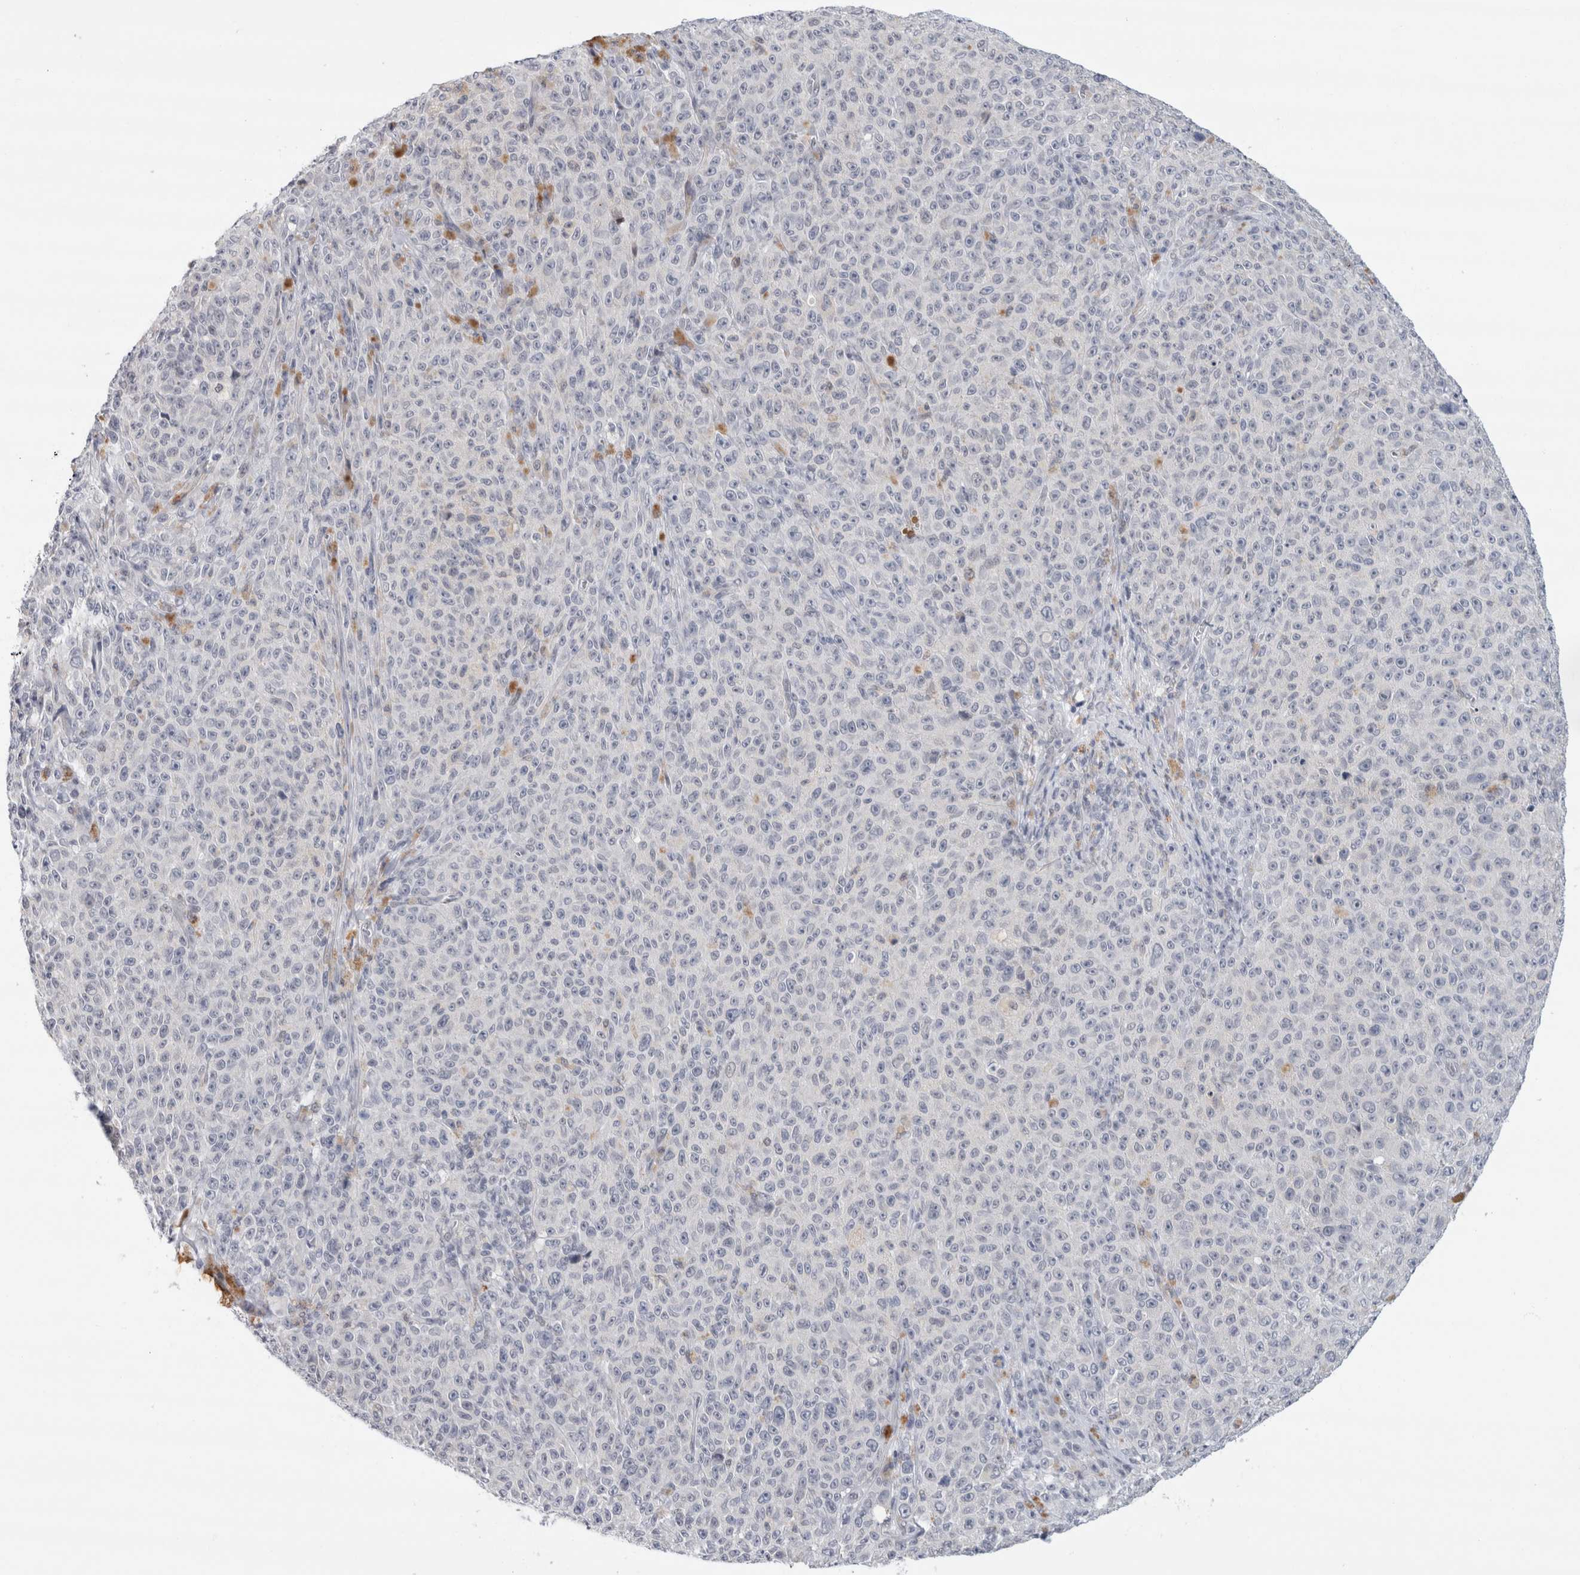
{"staining": {"intensity": "negative", "quantity": "none", "location": "none"}, "tissue": "melanoma", "cell_type": "Tumor cells", "image_type": "cancer", "snomed": [{"axis": "morphology", "description": "Malignant melanoma, NOS"}, {"axis": "topography", "description": "Skin"}], "caption": "Immunohistochemistry image of human malignant melanoma stained for a protein (brown), which shows no positivity in tumor cells.", "gene": "NIPA1", "patient": {"sex": "female", "age": 82}}